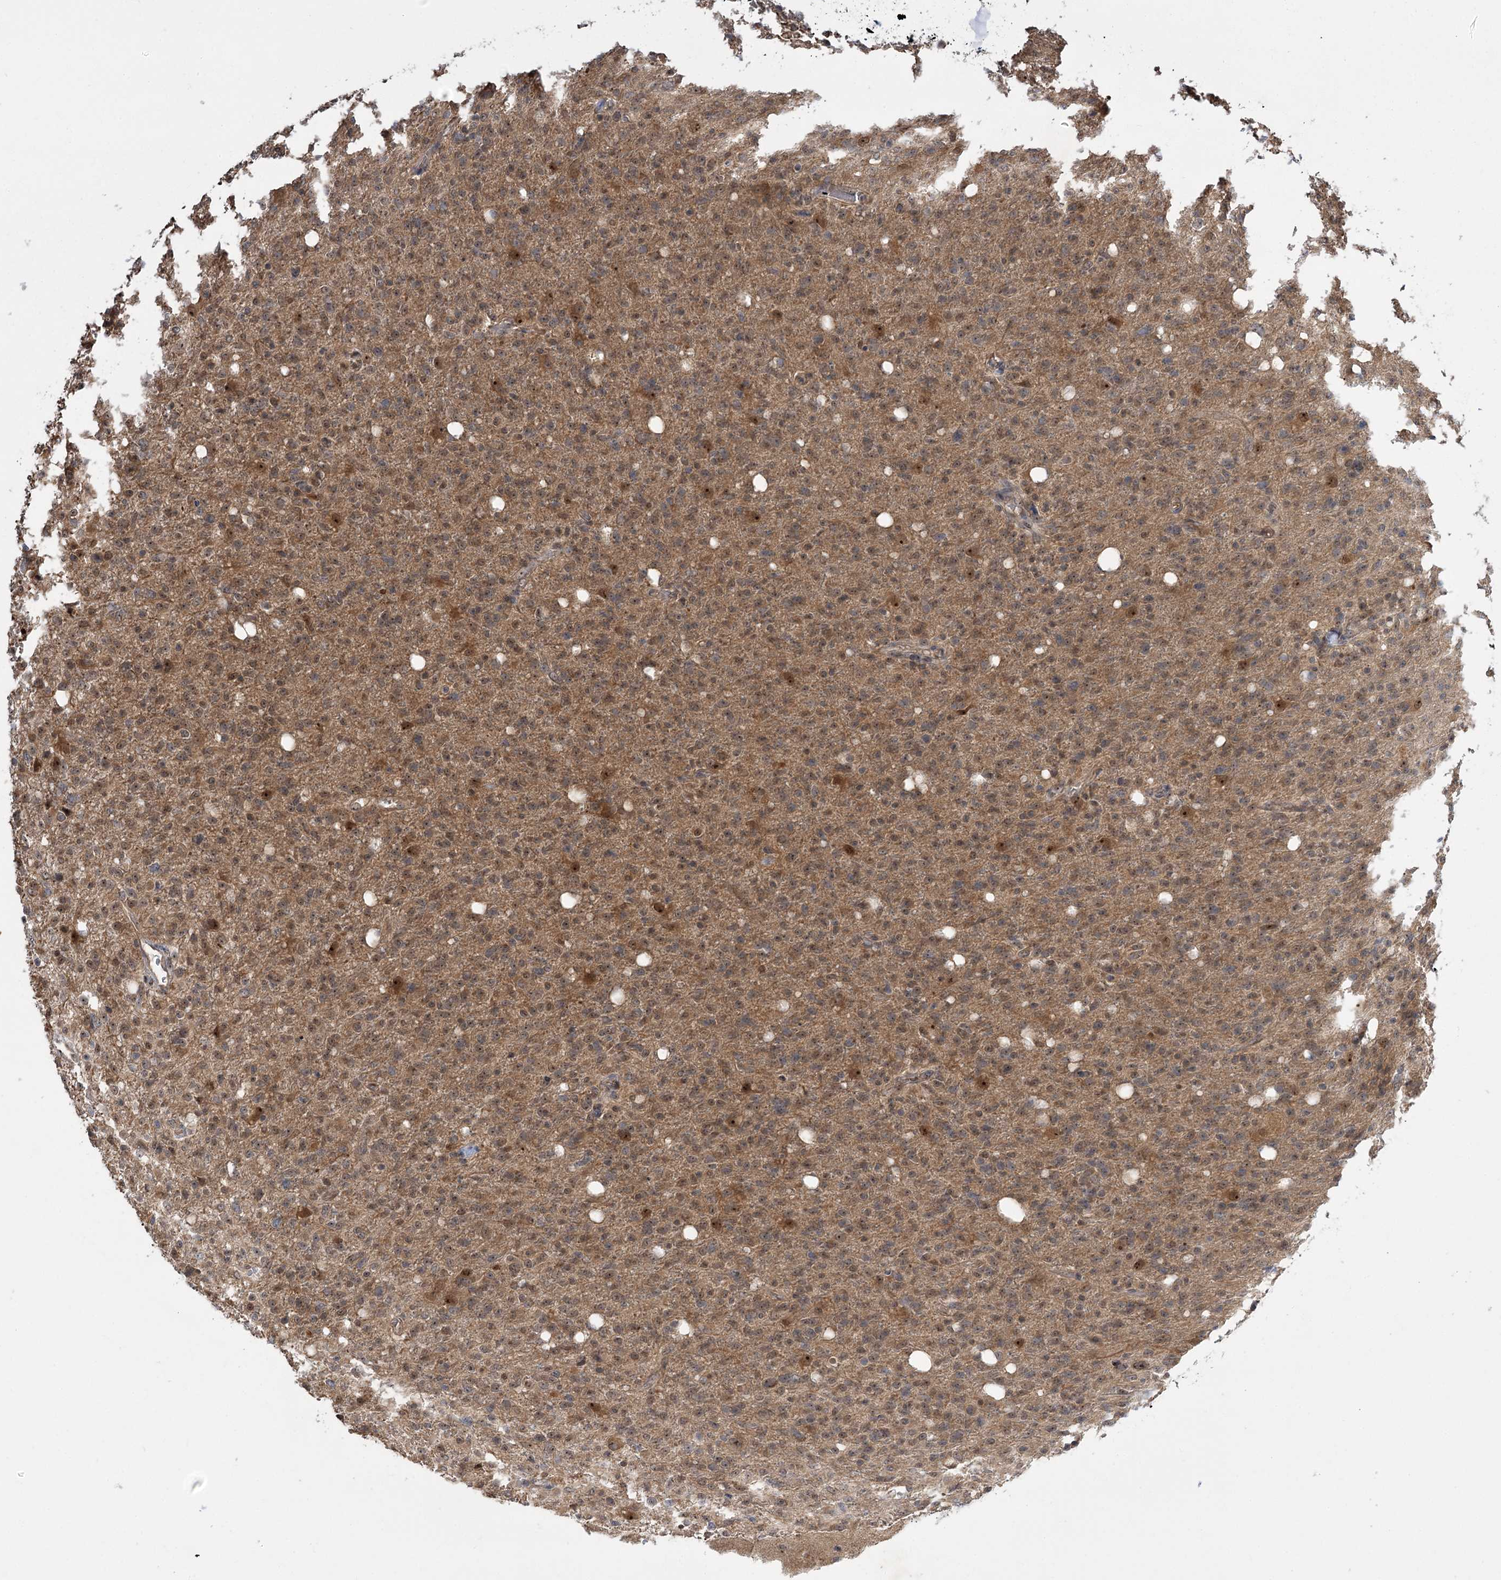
{"staining": {"intensity": "weak", "quantity": "<25%", "location": "nuclear"}, "tissue": "glioma", "cell_type": "Tumor cells", "image_type": "cancer", "snomed": [{"axis": "morphology", "description": "Glioma, malignant, High grade"}, {"axis": "topography", "description": "Brain"}], "caption": "IHC histopathology image of neoplastic tissue: human malignant glioma (high-grade) stained with DAB displays no significant protein staining in tumor cells.", "gene": "SERGEF", "patient": {"sex": "female", "age": 57}}